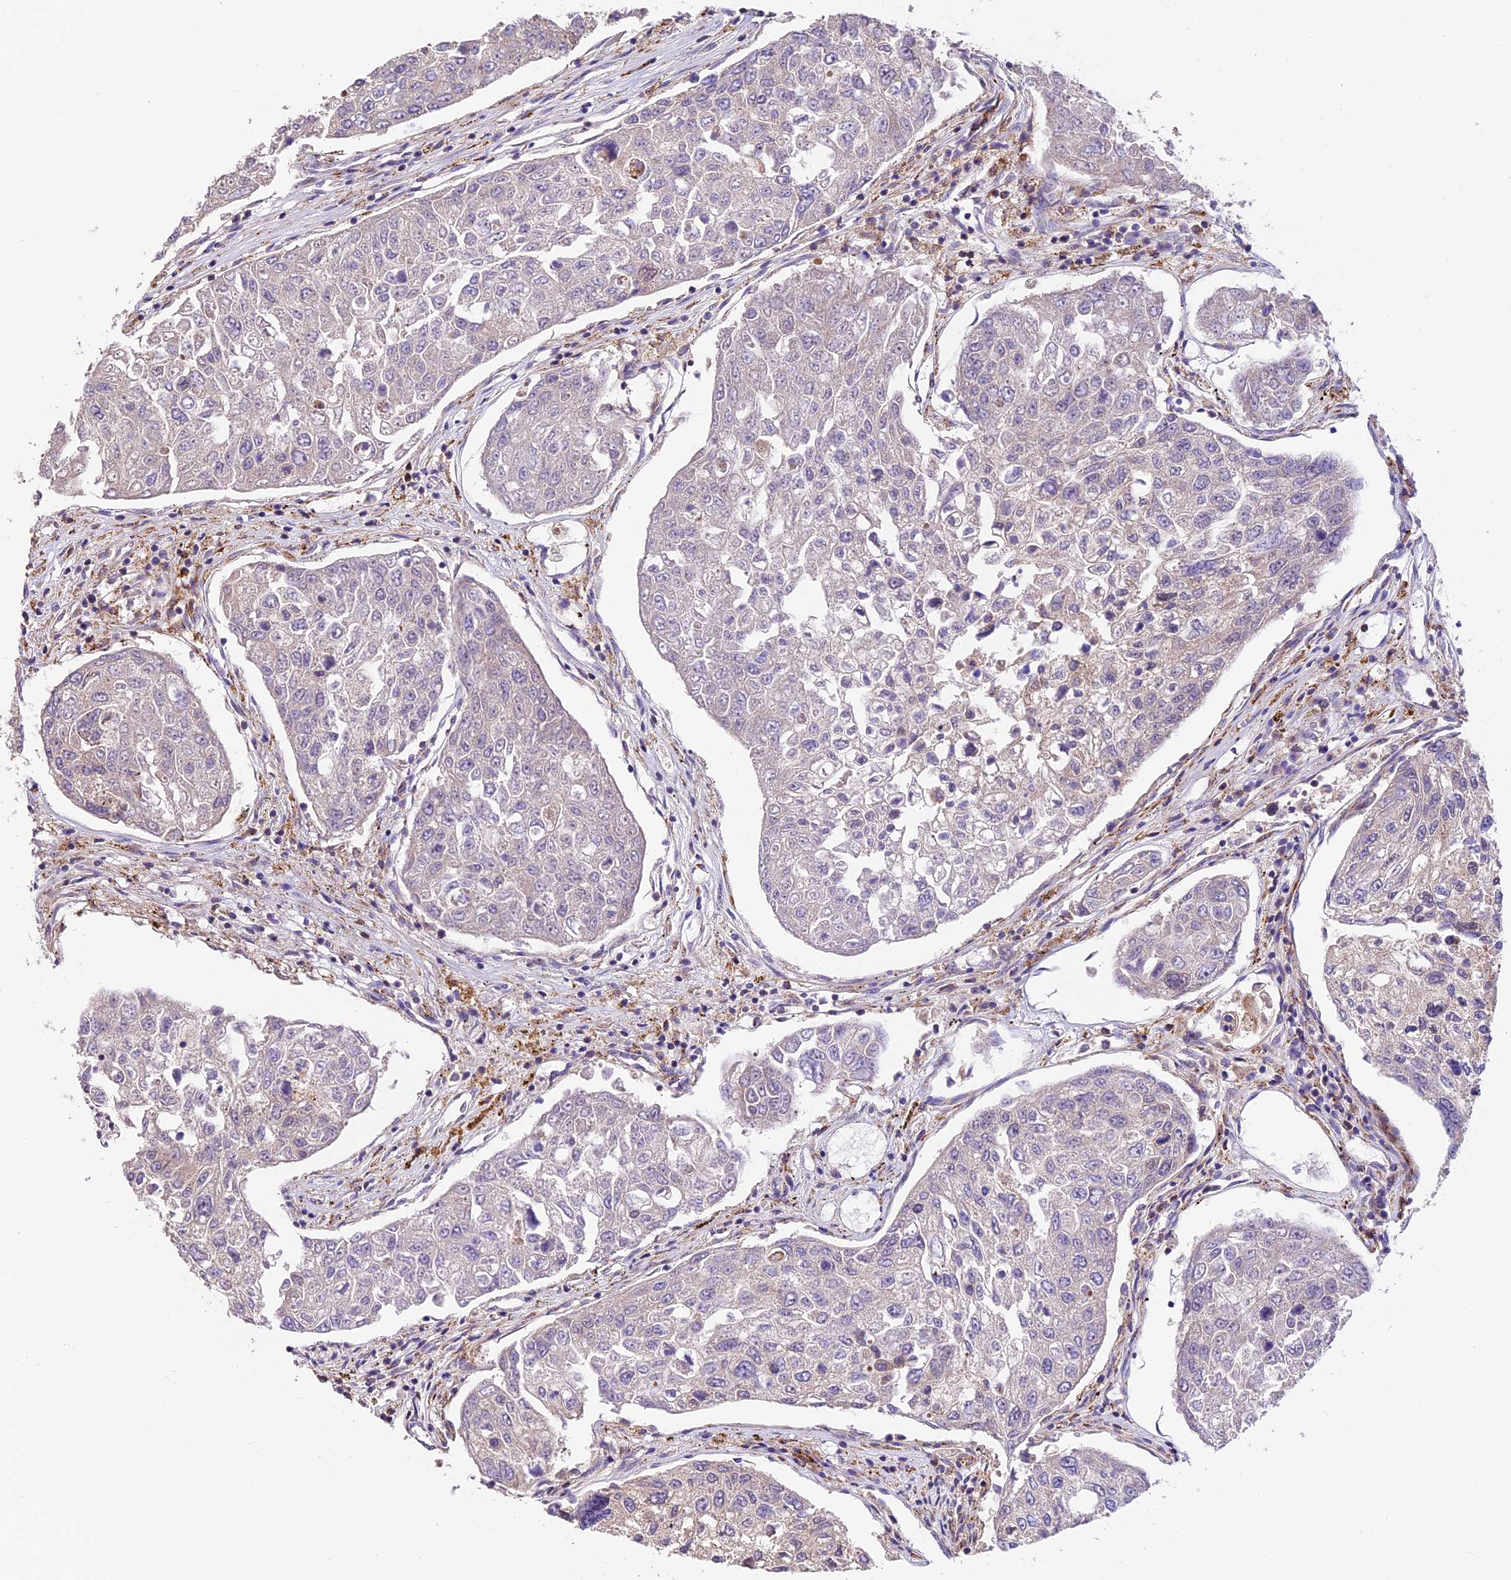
{"staining": {"intensity": "negative", "quantity": "none", "location": "none"}, "tissue": "urothelial cancer", "cell_type": "Tumor cells", "image_type": "cancer", "snomed": [{"axis": "morphology", "description": "Urothelial carcinoma, High grade"}, {"axis": "topography", "description": "Lymph node"}, {"axis": "topography", "description": "Urinary bladder"}], "caption": "A high-resolution photomicrograph shows IHC staining of urothelial cancer, which exhibits no significant staining in tumor cells.", "gene": "FBXO45", "patient": {"sex": "male", "age": 51}}